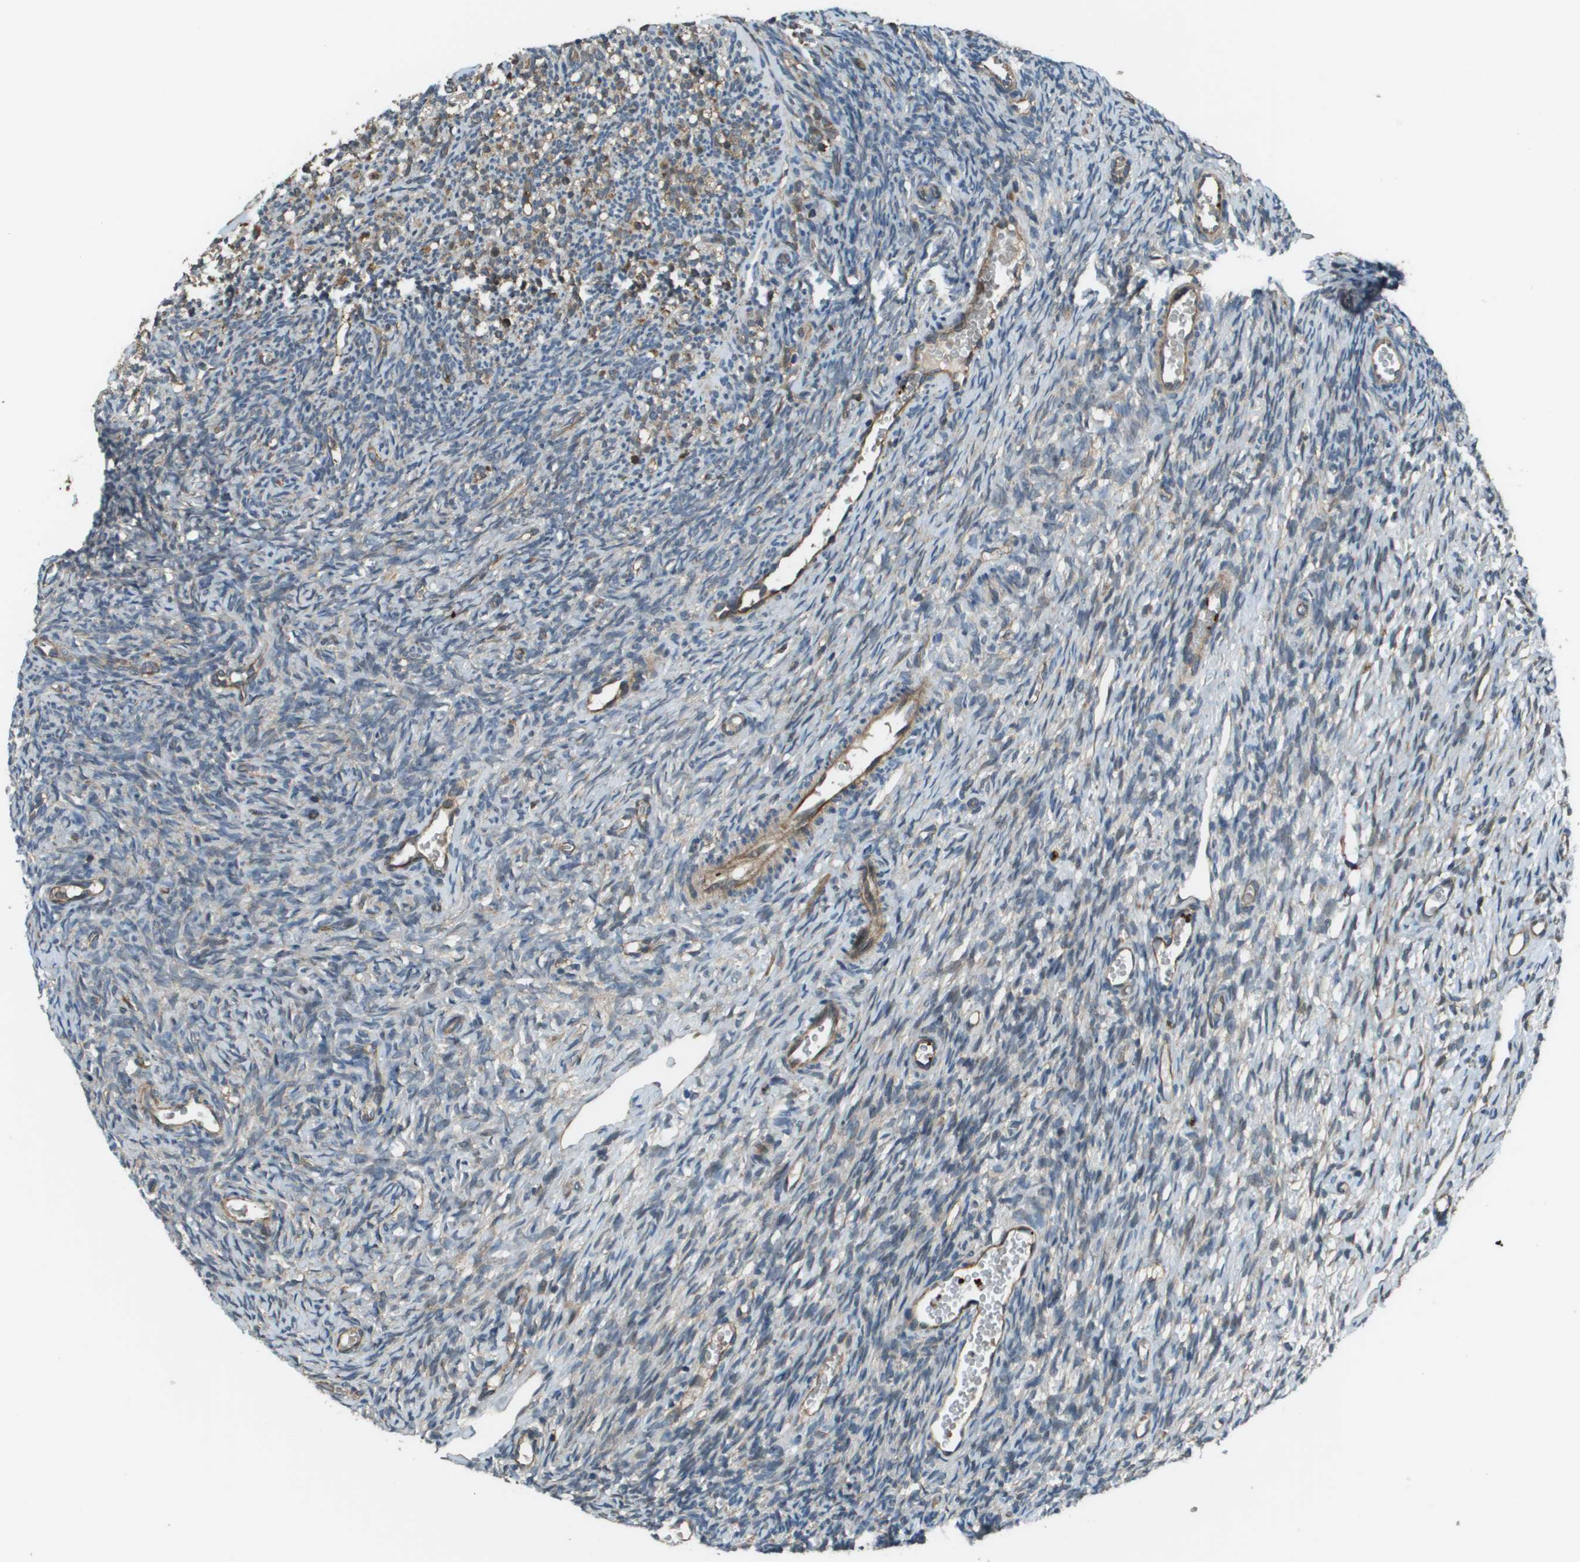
{"staining": {"intensity": "weak", "quantity": "25%-75%", "location": "cytoplasmic/membranous"}, "tissue": "ovary", "cell_type": "Ovarian stroma cells", "image_type": "normal", "snomed": [{"axis": "morphology", "description": "Normal tissue, NOS"}, {"axis": "topography", "description": "Ovary"}], "caption": "Ovary stained with immunohistochemistry demonstrates weak cytoplasmic/membranous positivity in about 25%-75% of ovarian stroma cells. The staining is performed using DAB brown chromogen to label protein expression. The nuclei are counter-stained blue using hematoxylin.", "gene": "PLPBP", "patient": {"sex": "female", "age": 35}}